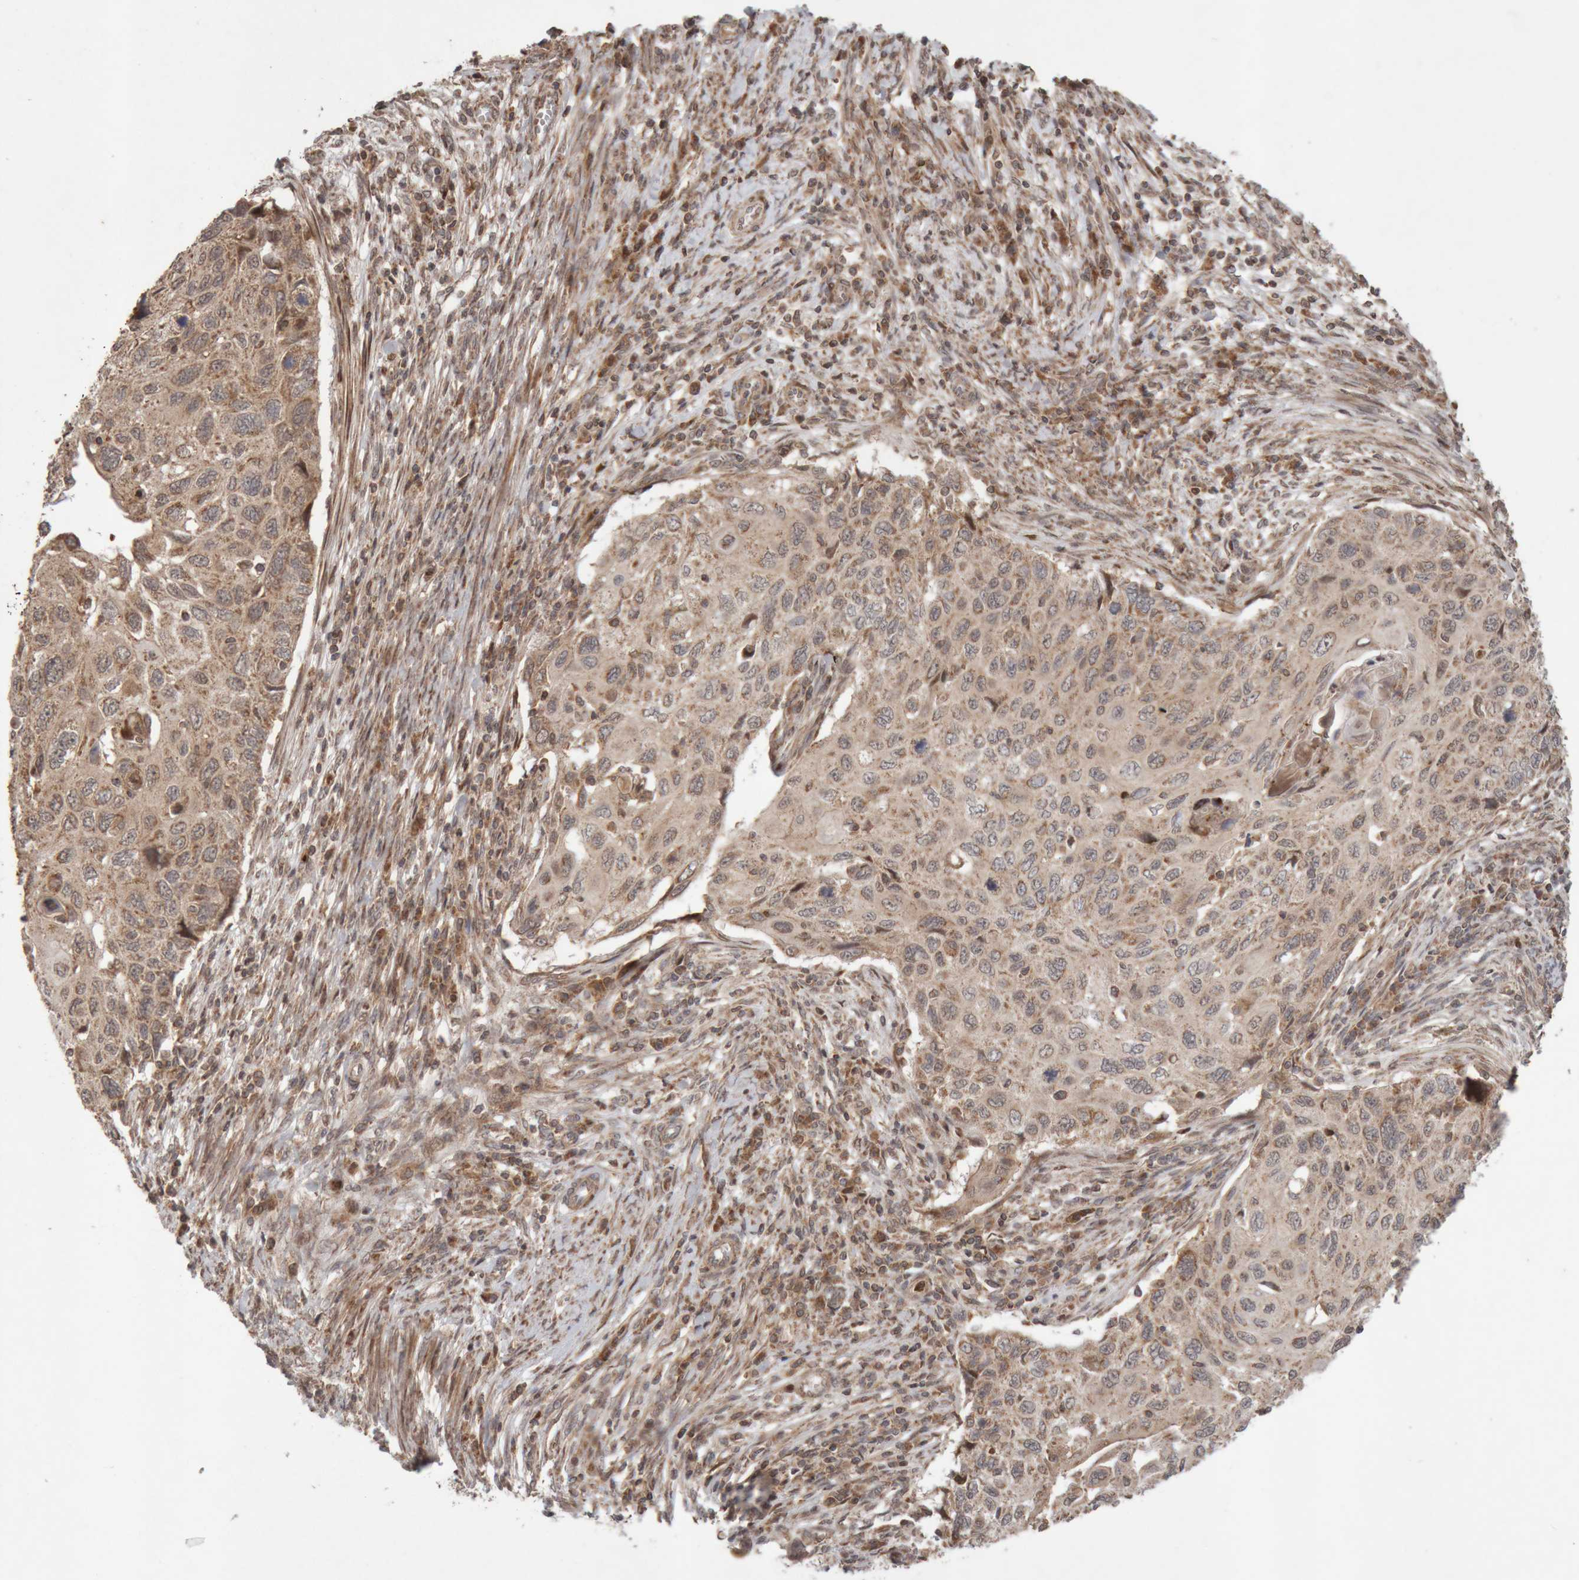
{"staining": {"intensity": "weak", "quantity": ">75%", "location": "cytoplasmic/membranous"}, "tissue": "cervical cancer", "cell_type": "Tumor cells", "image_type": "cancer", "snomed": [{"axis": "morphology", "description": "Squamous cell carcinoma, NOS"}, {"axis": "topography", "description": "Cervix"}], "caption": "Human cervical squamous cell carcinoma stained with a brown dye shows weak cytoplasmic/membranous positive staining in about >75% of tumor cells.", "gene": "KIF21B", "patient": {"sex": "female", "age": 70}}